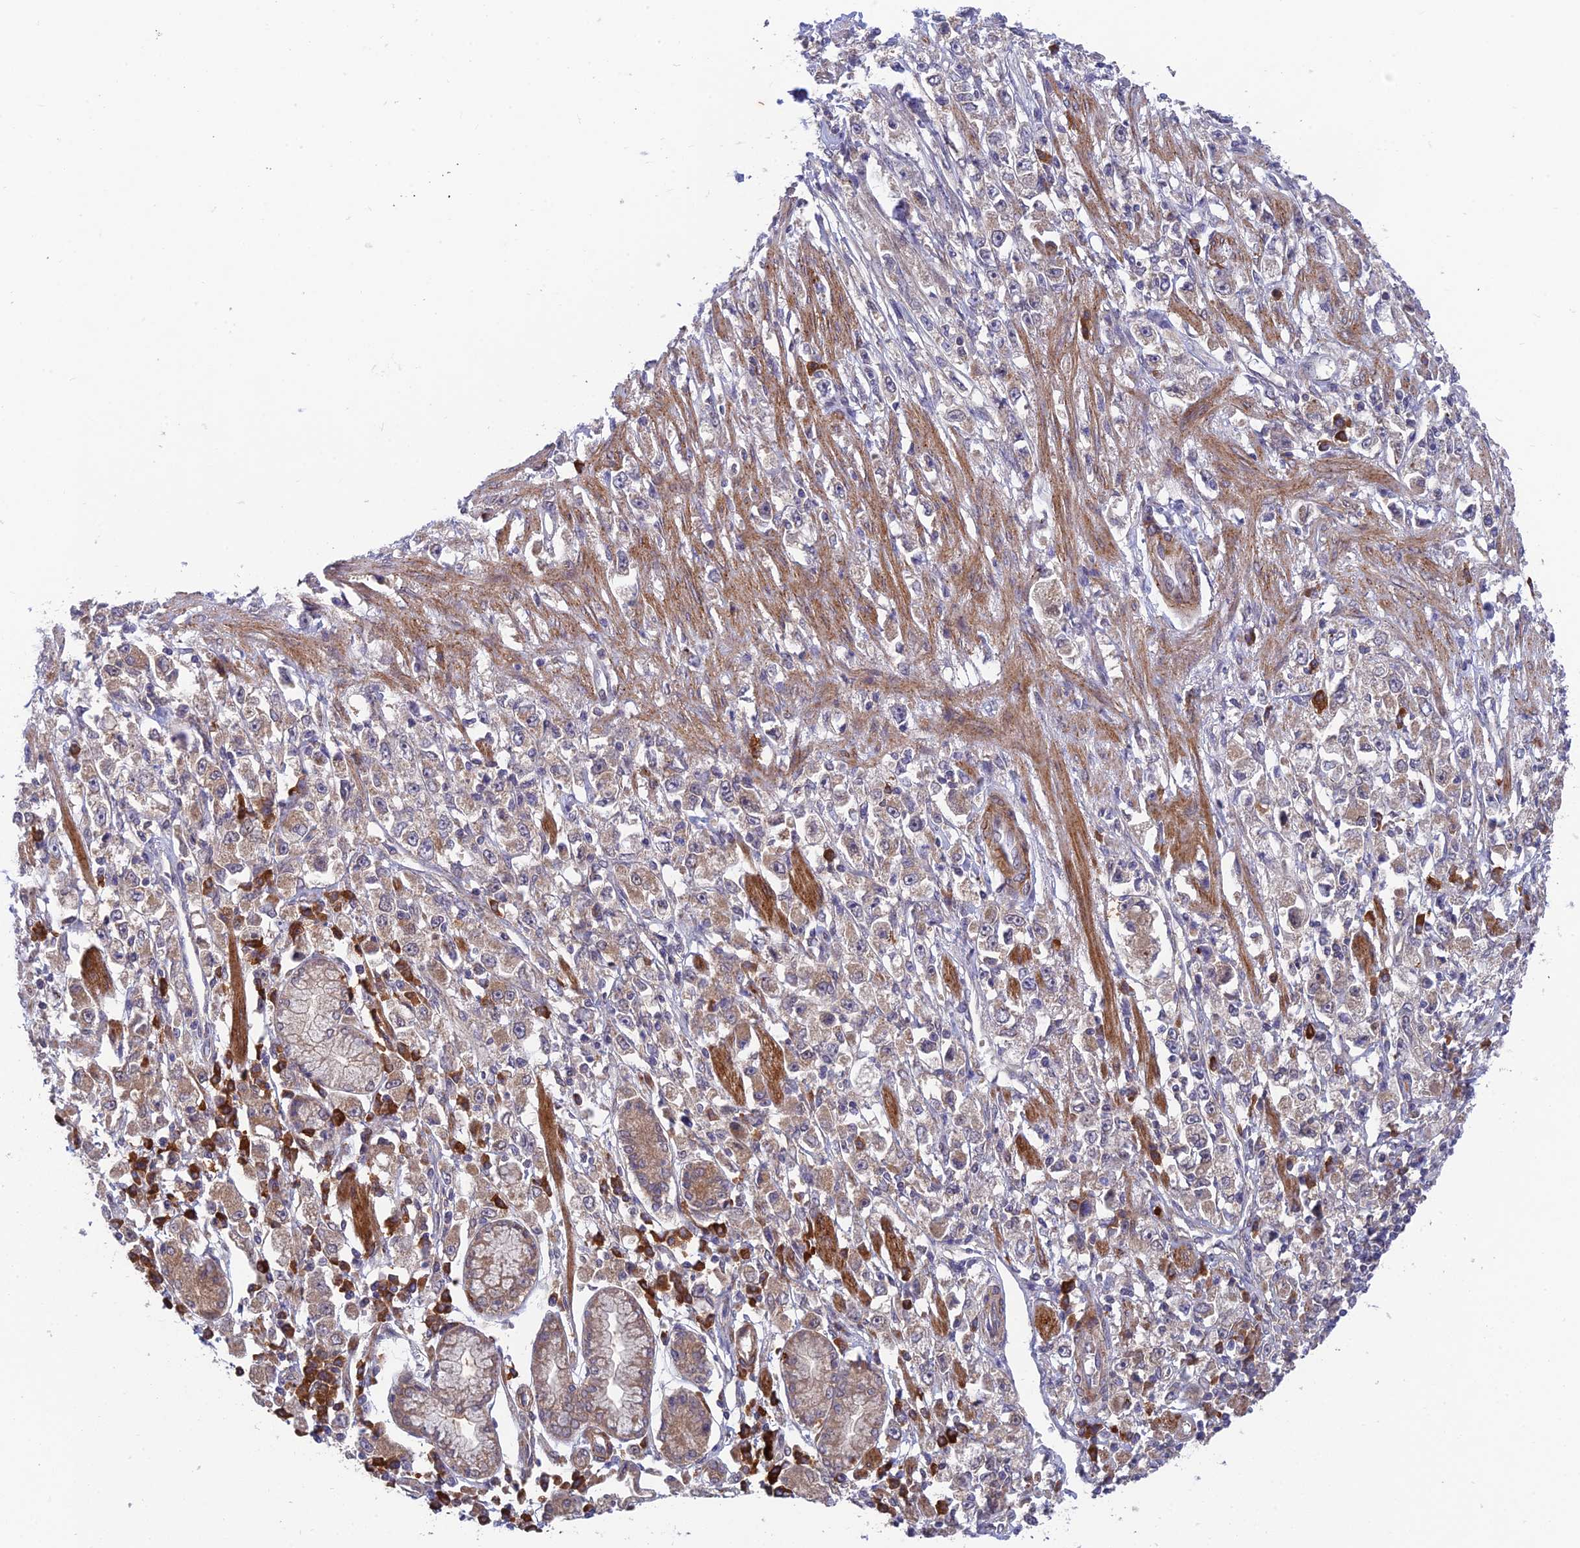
{"staining": {"intensity": "negative", "quantity": "none", "location": "none"}, "tissue": "stomach cancer", "cell_type": "Tumor cells", "image_type": "cancer", "snomed": [{"axis": "morphology", "description": "Adenocarcinoma, NOS"}, {"axis": "topography", "description": "Stomach"}], "caption": "The immunohistochemistry (IHC) image has no significant staining in tumor cells of stomach adenocarcinoma tissue.", "gene": "UROS", "patient": {"sex": "female", "age": 59}}